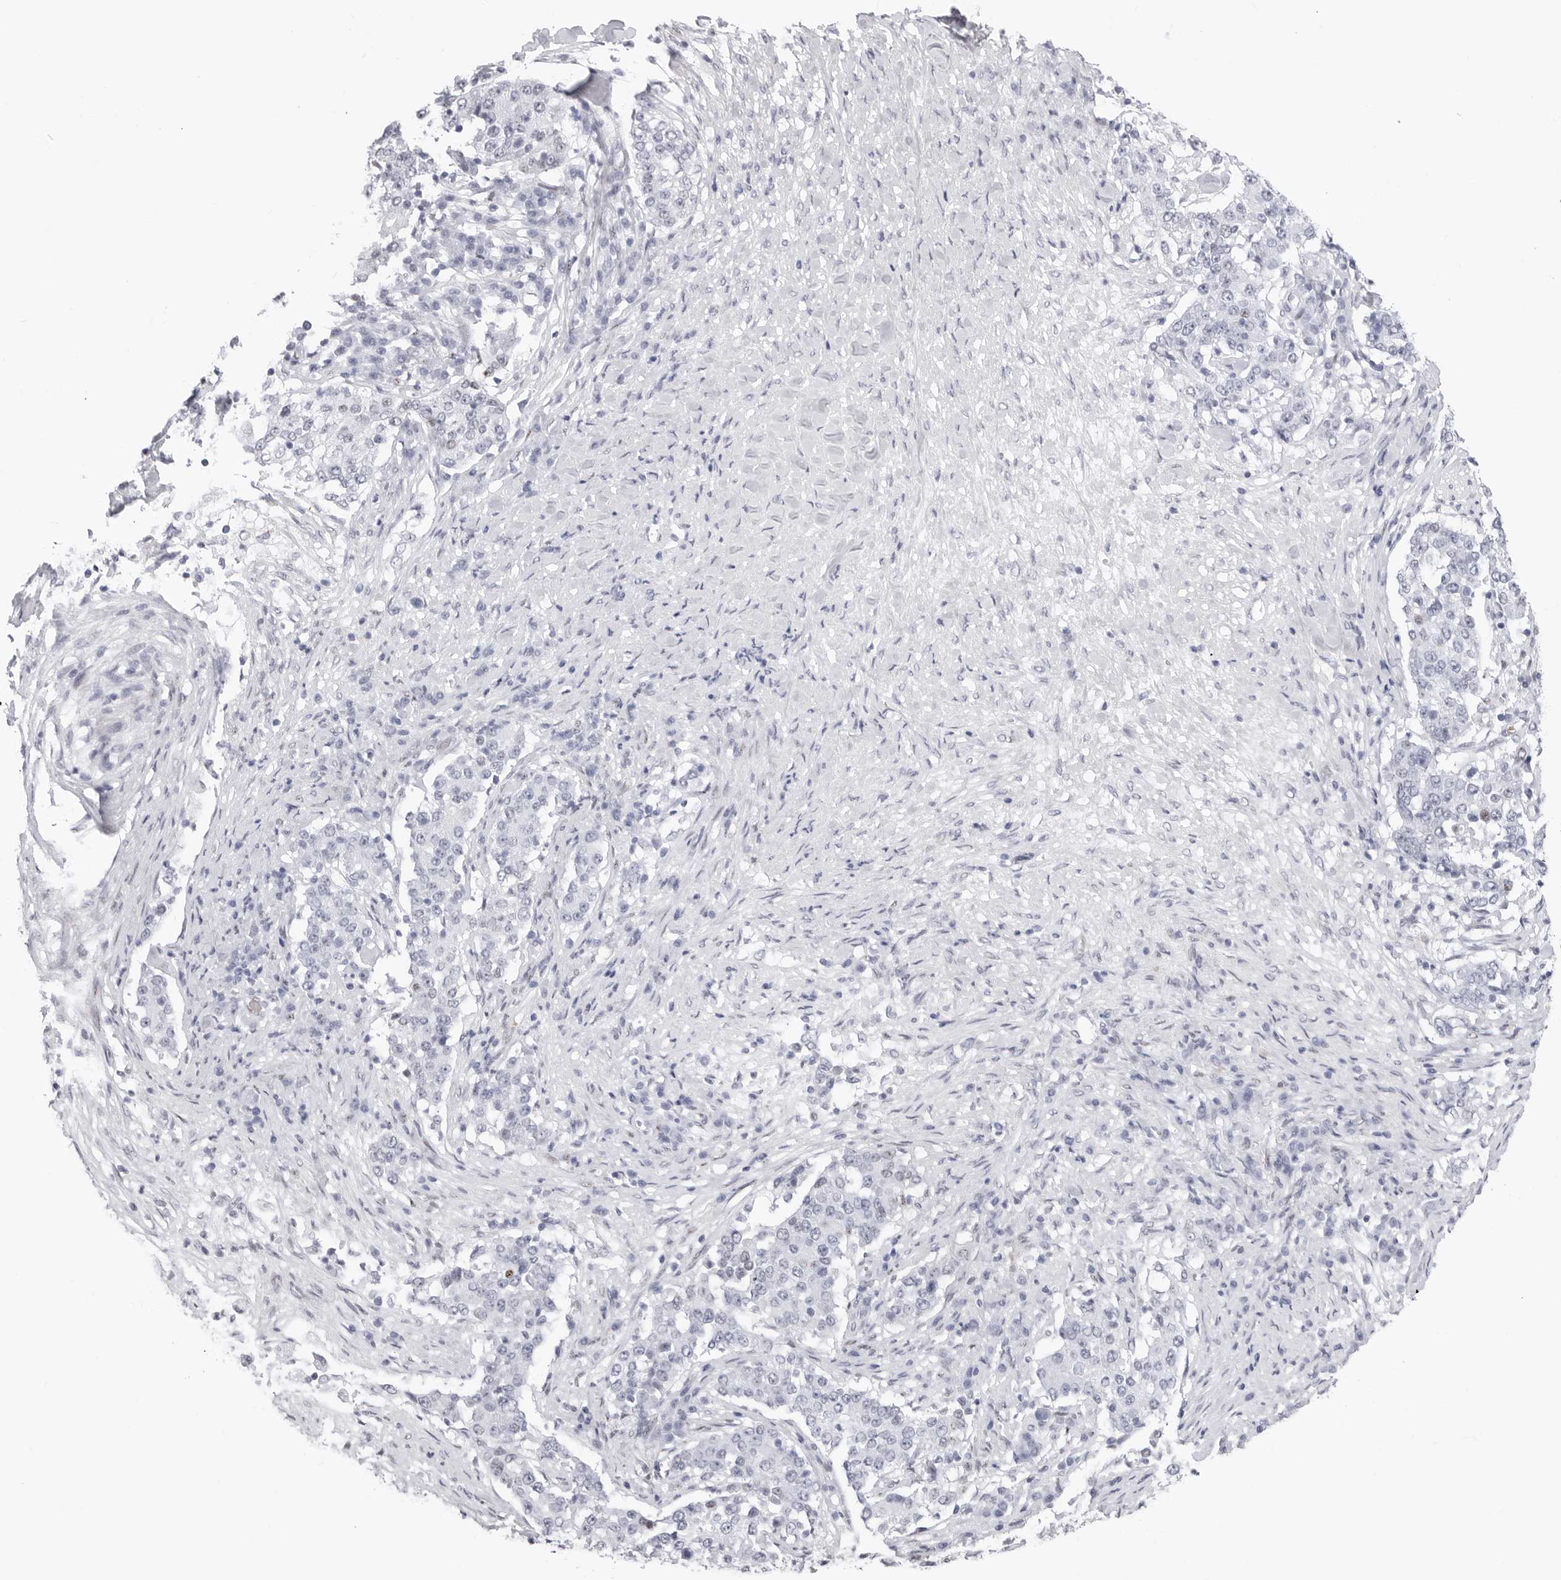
{"staining": {"intensity": "negative", "quantity": "none", "location": "none"}, "tissue": "stomach cancer", "cell_type": "Tumor cells", "image_type": "cancer", "snomed": [{"axis": "morphology", "description": "Adenocarcinoma, NOS"}, {"axis": "topography", "description": "Stomach"}], "caption": "Tumor cells are negative for brown protein staining in stomach adenocarcinoma.", "gene": "TSSK1B", "patient": {"sex": "male", "age": 59}}